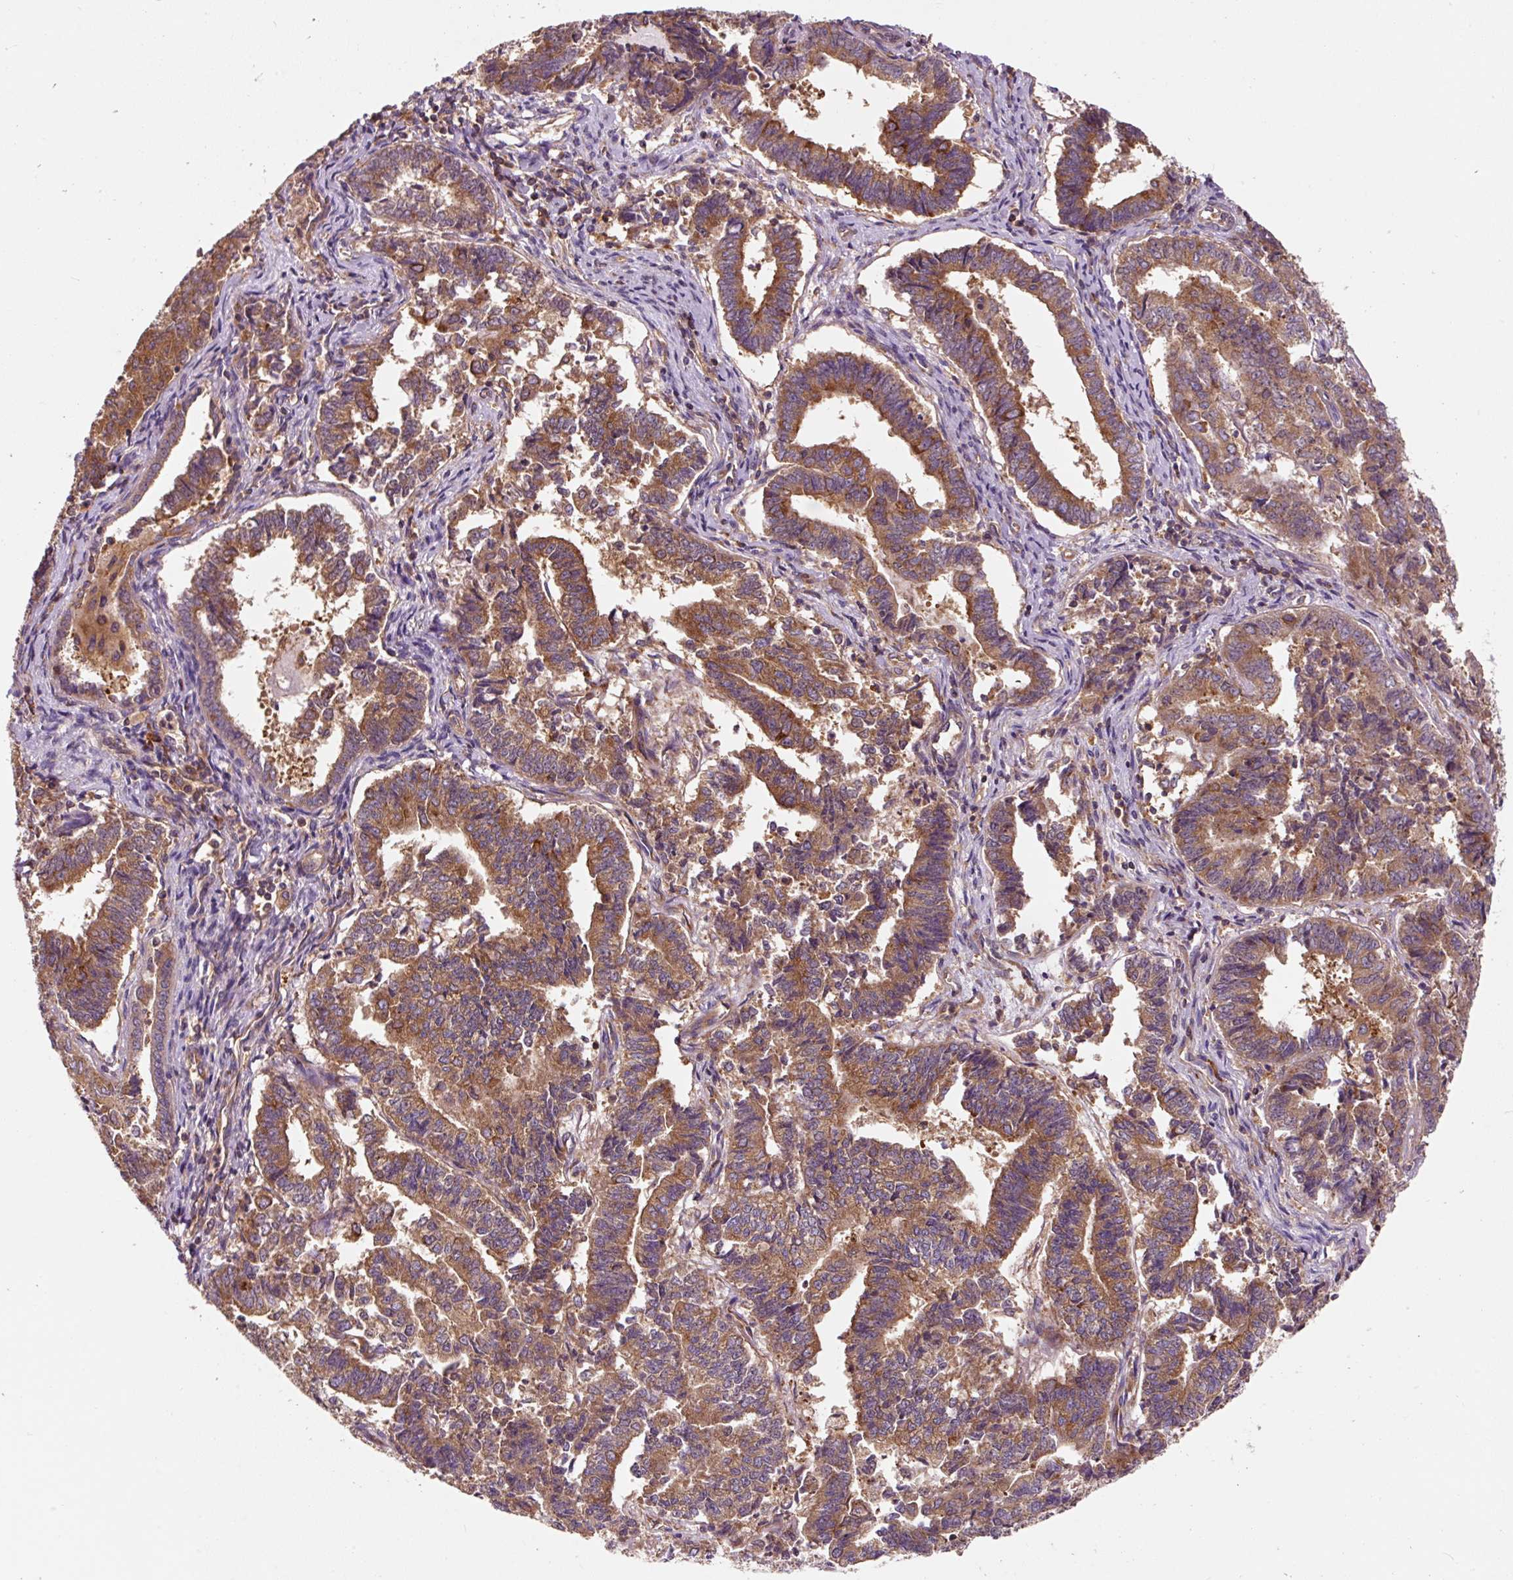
{"staining": {"intensity": "moderate", "quantity": ">75%", "location": "cytoplasmic/membranous"}, "tissue": "endometrial cancer", "cell_type": "Tumor cells", "image_type": "cancer", "snomed": [{"axis": "morphology", "description": "Adenocarcinoma, NOS"}, {"axis": "topography", "description": "Endometrium"}], "caption": "Protein expression analysis of endometrial cancer displays moderate cytoplasmic/membranous expression in about >75% of tumor cells.", "gene": "EIF2S2", "patient": {"sex": "female", "age": 72}}